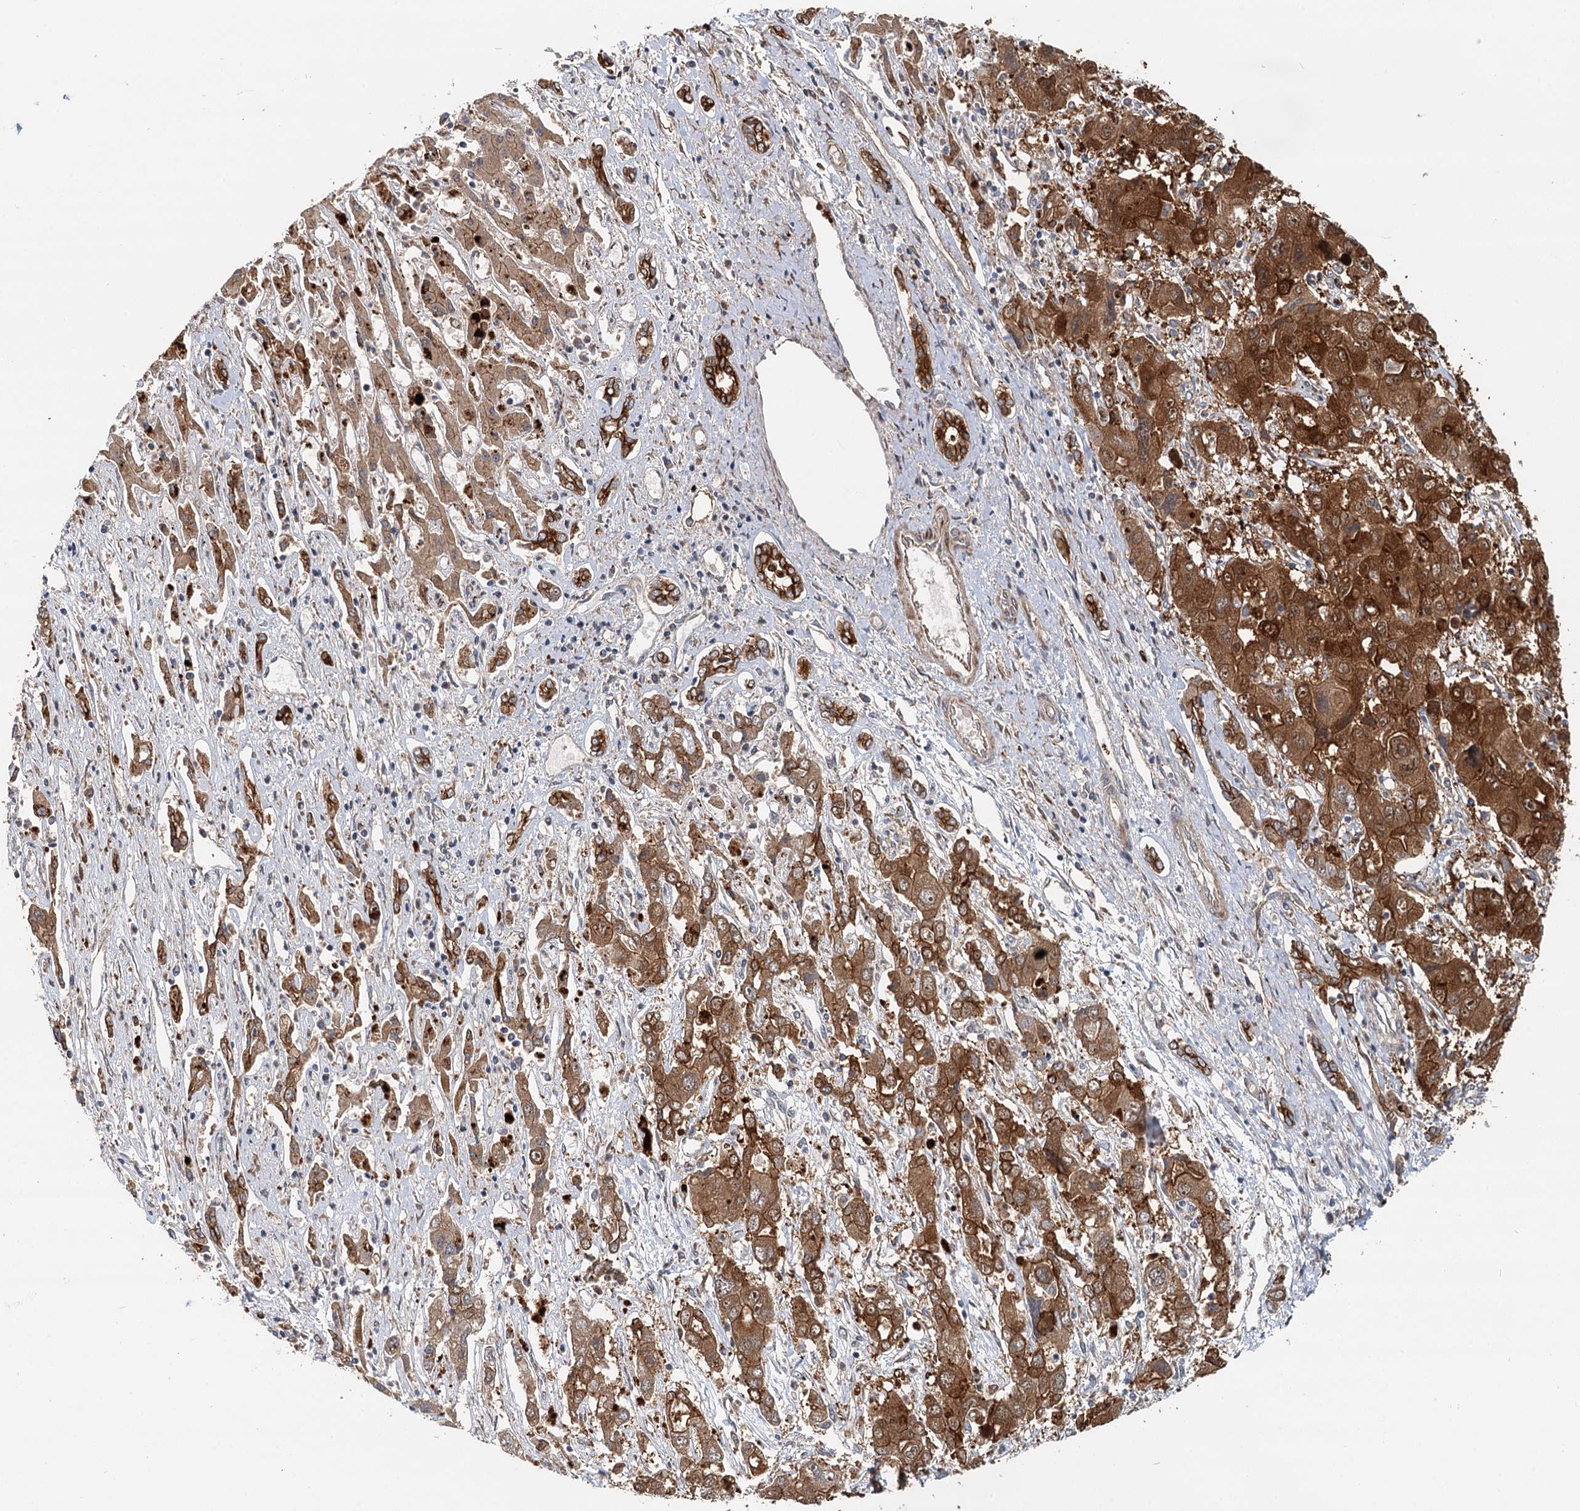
{"staining": {"intensity": "strong", "quantity": ">75%", "location": "cytoplasmic/membranous"}, "tissue": "liver cancer", "cell_type": "Tumor cells", "image_type": "cancer", "snomed": [{"axis": "morphology", "description": "Cholangiocarcinoma"}, {"axis": "topography", "description": "Liver"}], "caption": "Immunohistochemical staining of liver cholangiocarcinoma shows strong cytoplasmic/membranous protein expression in approximately >75% of tumor cells.", "gene": "LRRK2", "patient": {"sex": "male", "age": 67}}